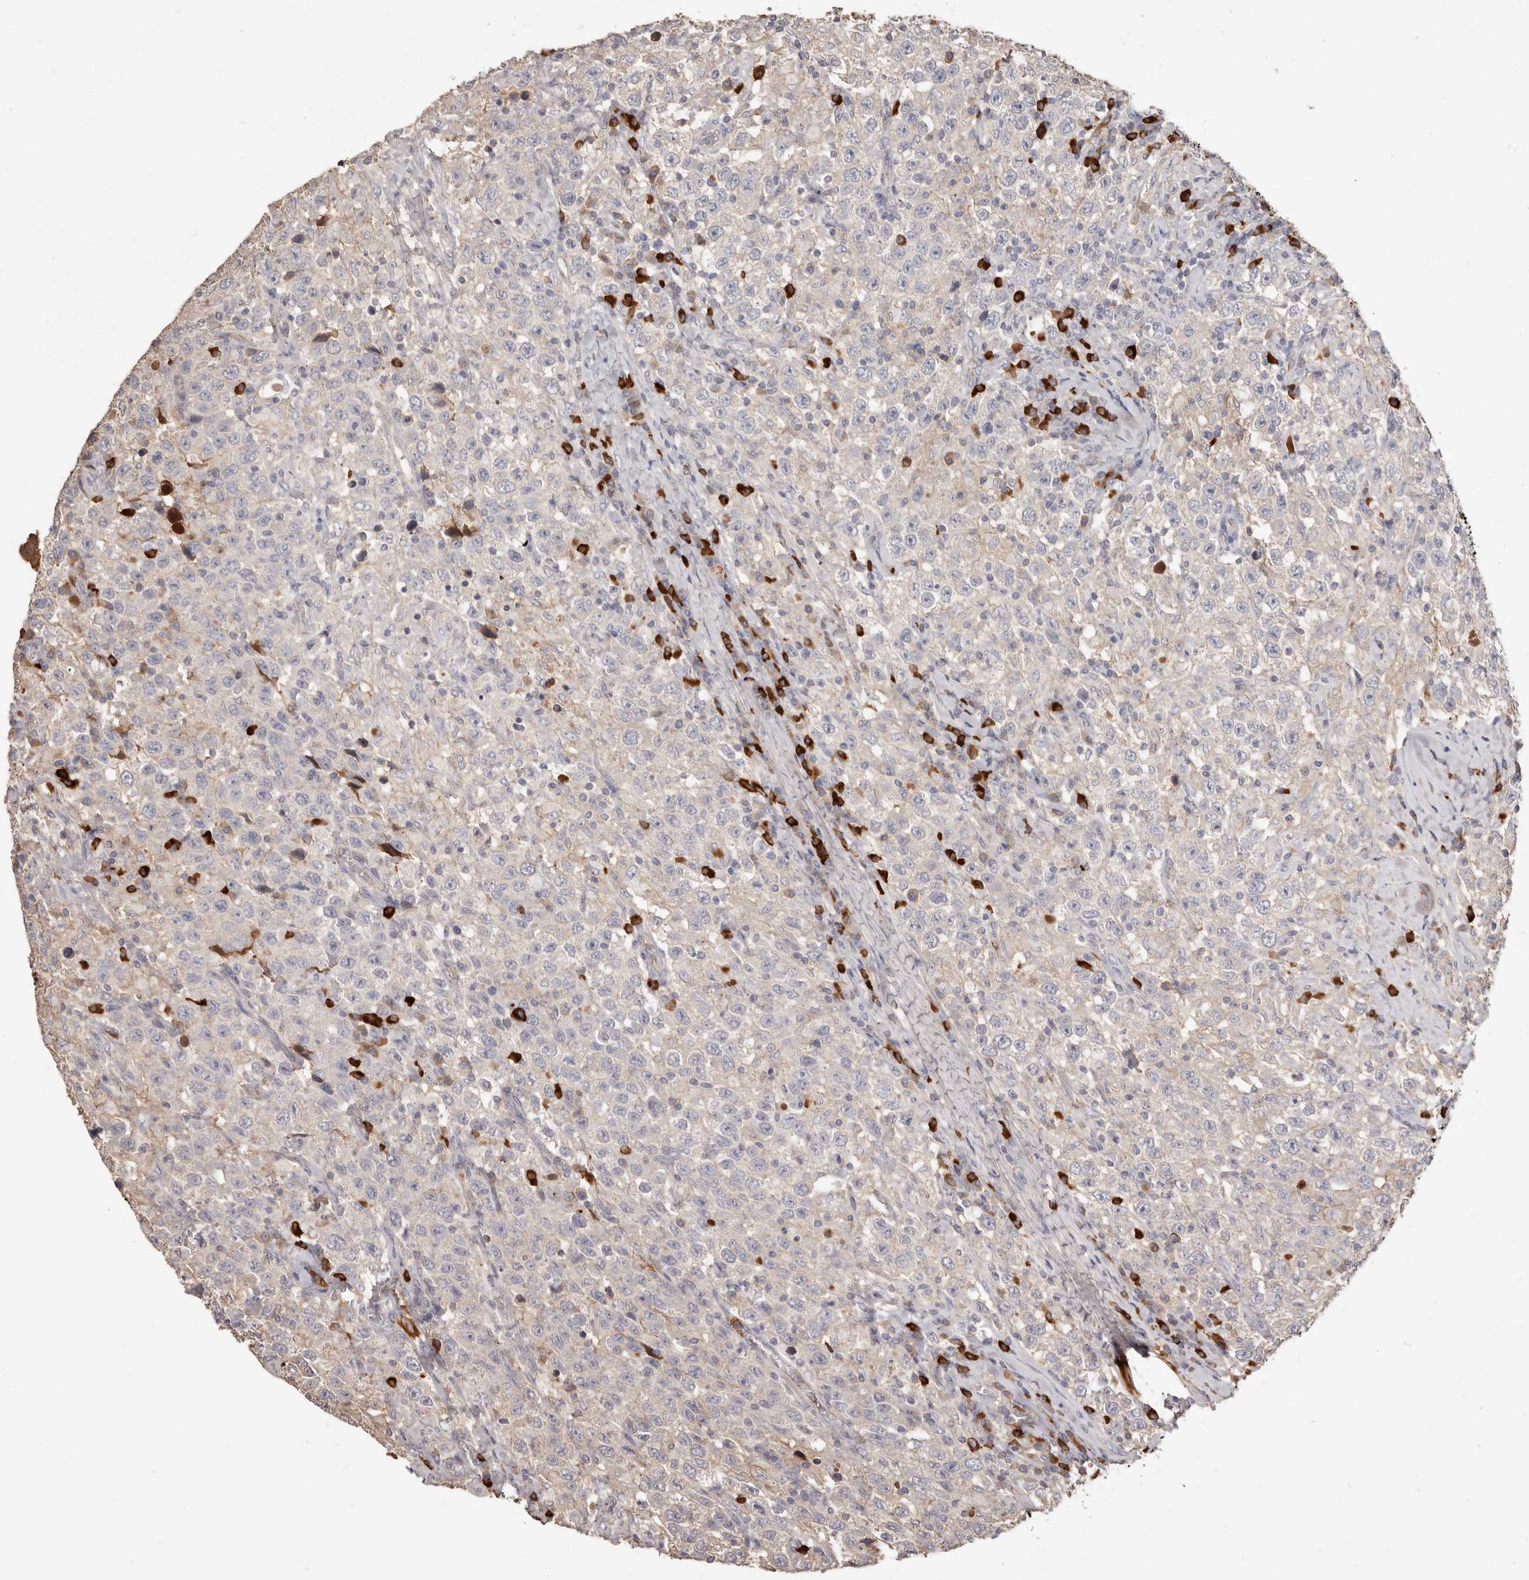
{"staining": {"intensity": "moderate", "quantity": "<25%", "location": "cytoplasmic/membranous"}, "tissue": "testis cancer", "cell_type": "Tumor cells", "image_type": "cancer", "snomed": [{"axis": "morphology", "description": "Seminoma, NOS"}, {"axis": "topography", "description": "Testis"}], "caption": "Seminoma (testis) stained for a protein displays moderate cytoplasmic/membranous positivity in tumor cells.", "gene": "HCAR2", "patient": {"sex": "male", "age": 41}}